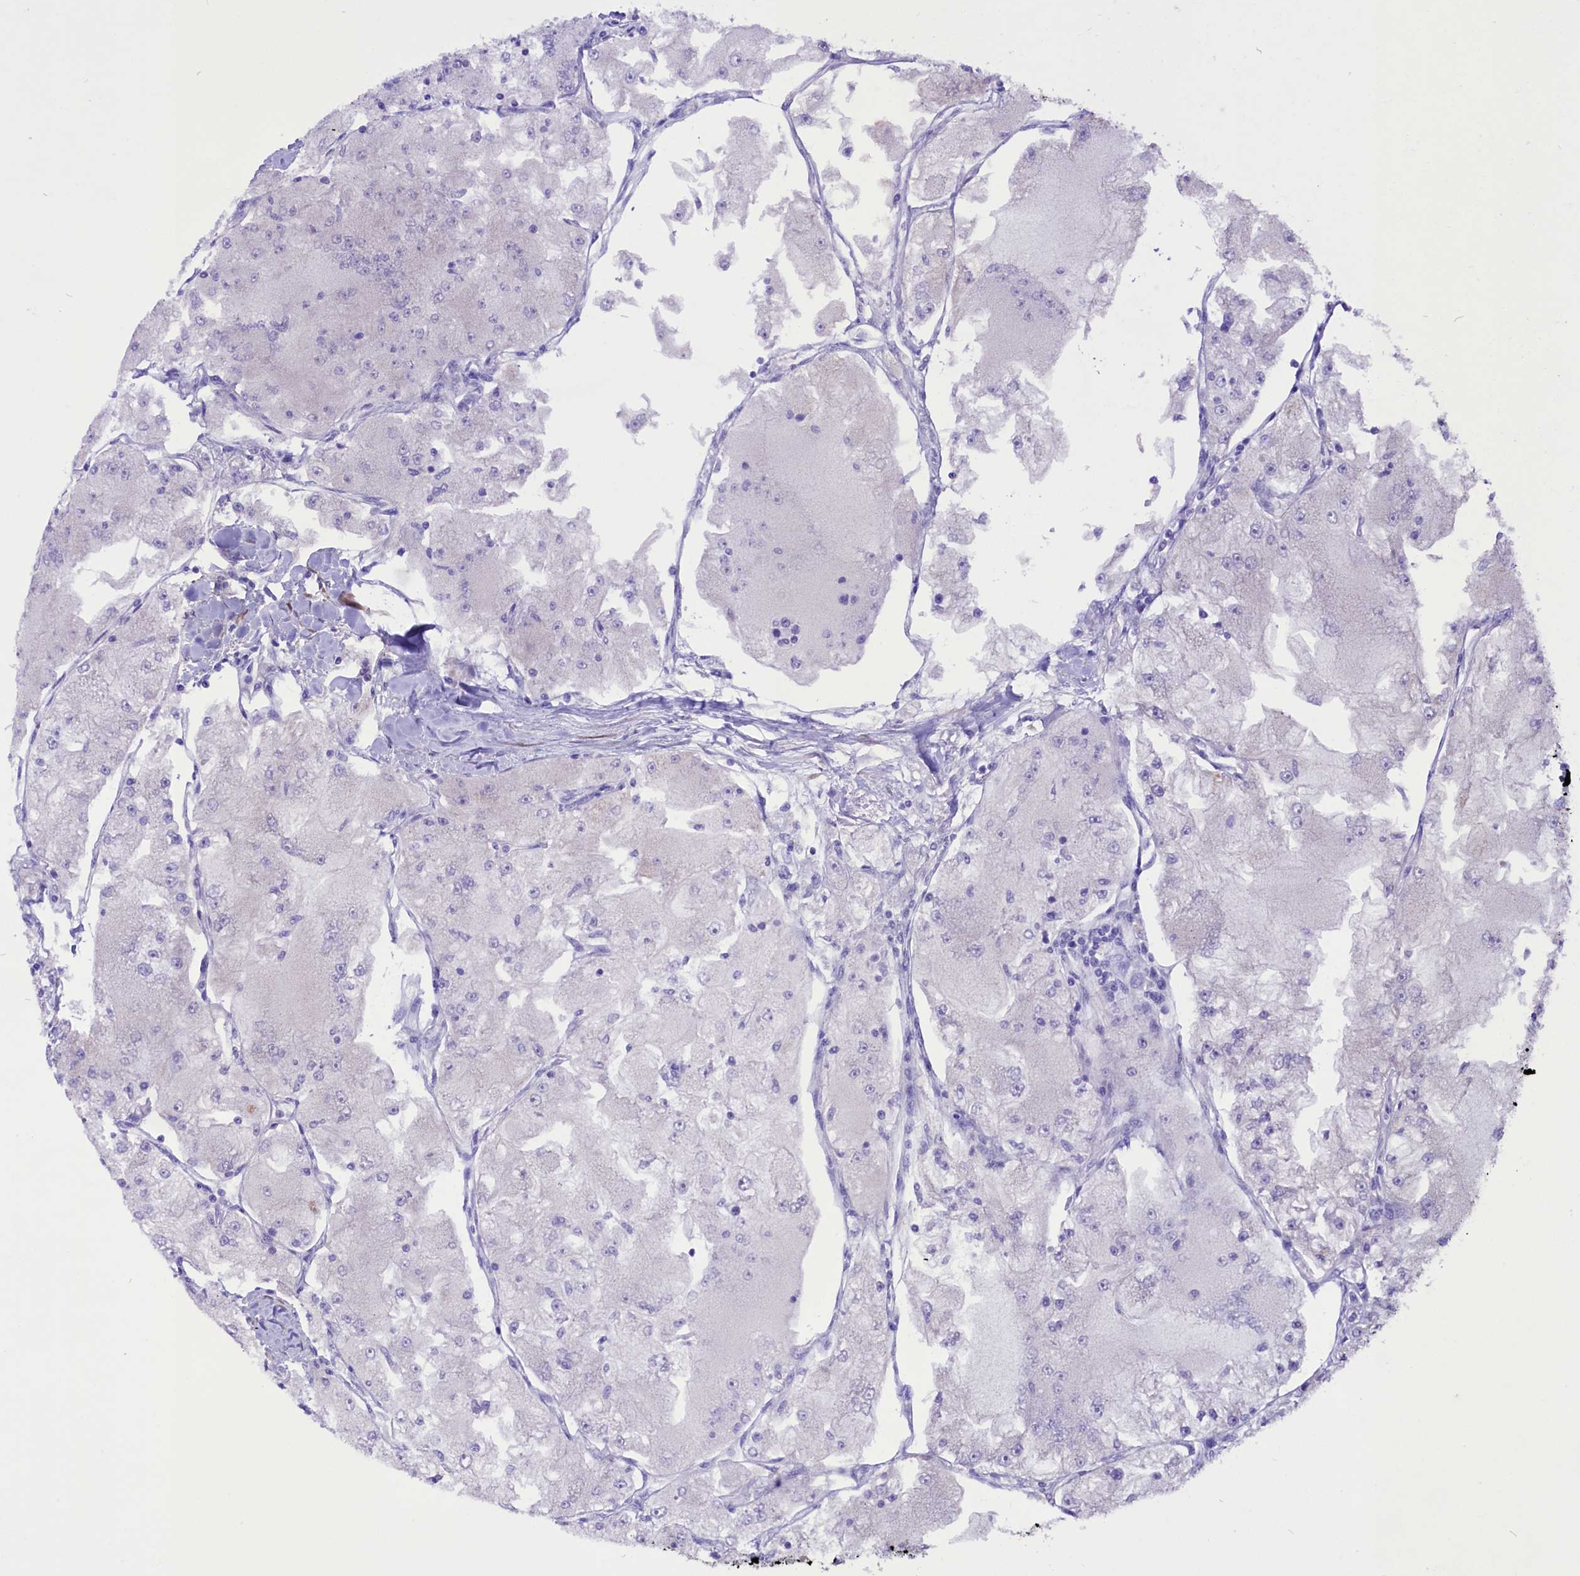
{"staining": {"intensity": "negative", "quantity": "none", "location": "none"}, "tissue": "renal cancer", "cell_type": "Tumor cells", "image_type": "cancer", "snomed": [{"axis": "morphology", "description": "Adenocarcinoma, NOS"}, {"axis": "topography", "description": "Kidney"}], "caption": "The IHC image has no significant expression in tumor cells of renal cancer tissue.", "gene": "MIEF2", "patient": {"sex": "female", "age": 72}}